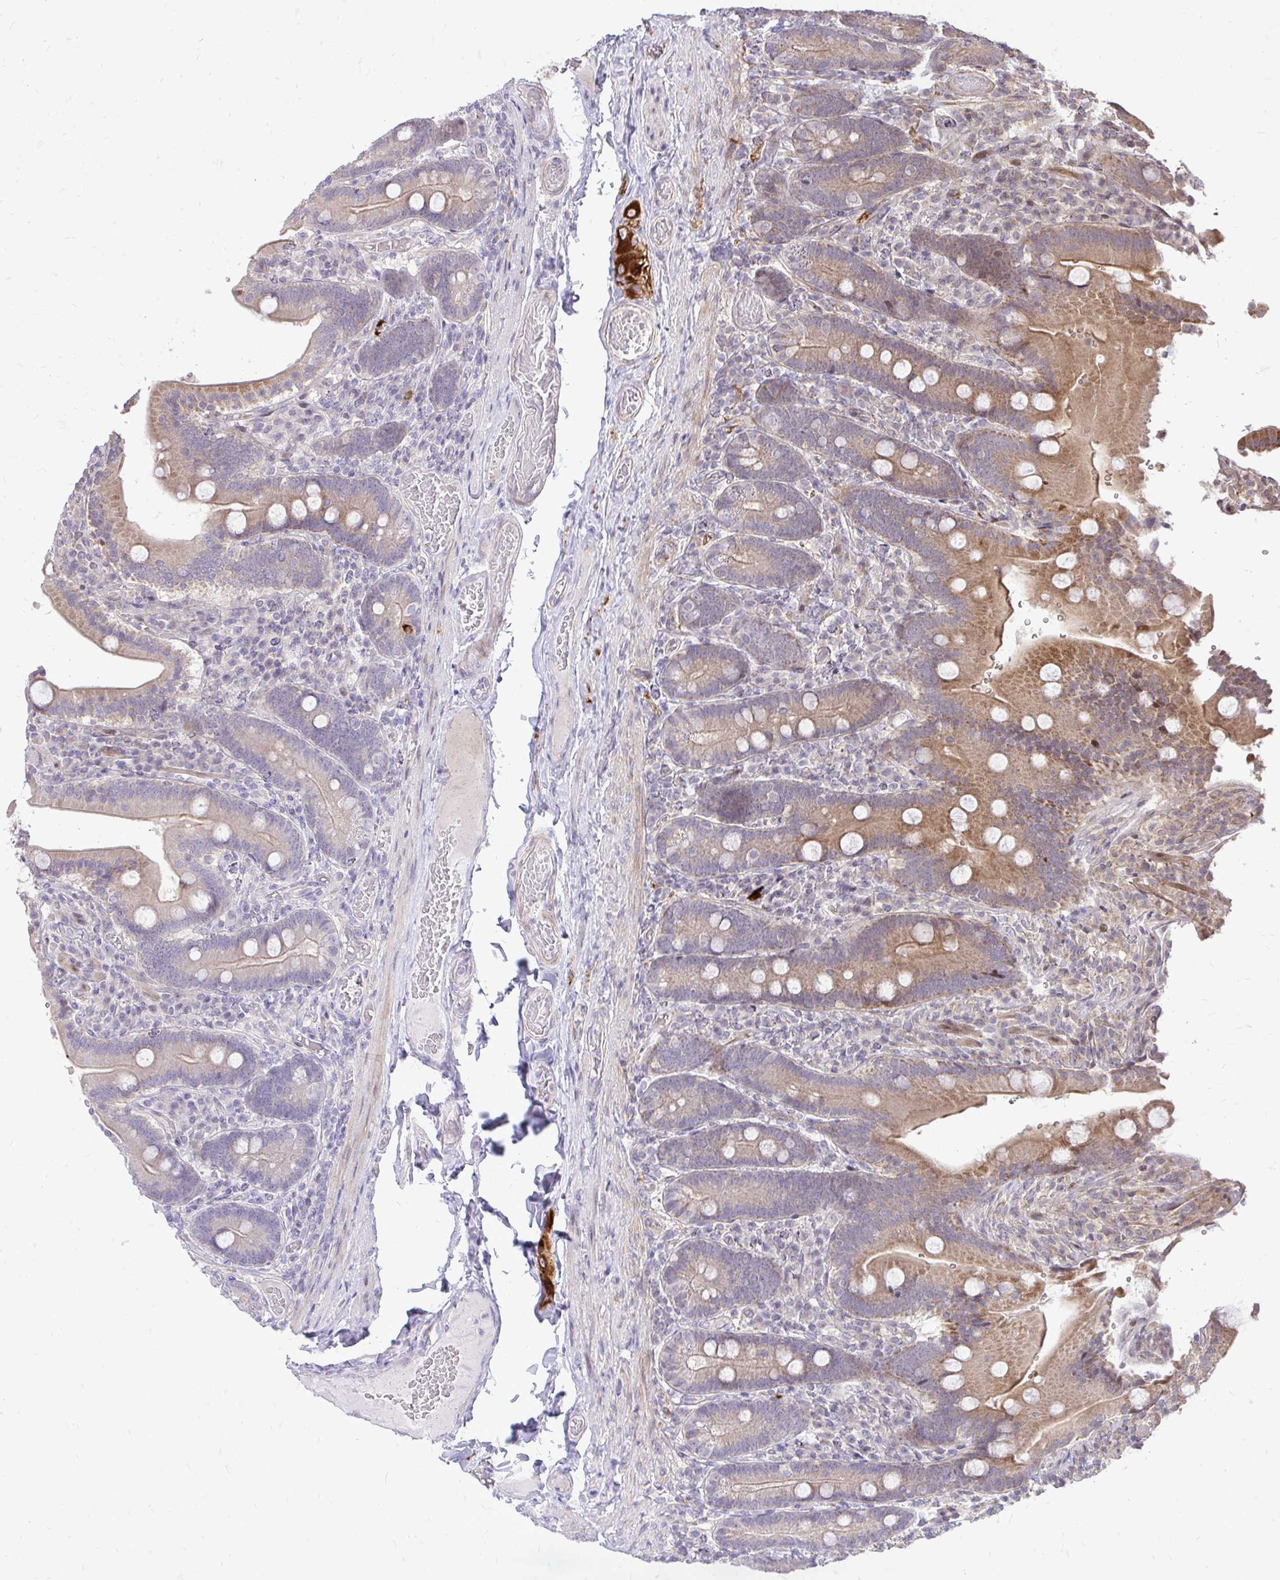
{"staining": {"intensity": "moderate", "quantity": "25%-75%", "location": "cytoplasmic/membranous"}, "tissue": "duodenum", "cell_type": "Glandular cells", "image_type": "normal", "snomed": [{"axis": "morphology", "description": "Normal tissue, NOS"}, {"axis": "topography", "description": "Duodenum"}], "caption": "This image demonstrates normal duodenum stained with immunohistochemistry to label a protein in brown. The cytoplasmic/membranous of glandular cells show moderate positivity for the protein. Nuclei are counter-stained blue.", "gene": "OR8D1", "patient": {"sex": "female", "age": 62}}